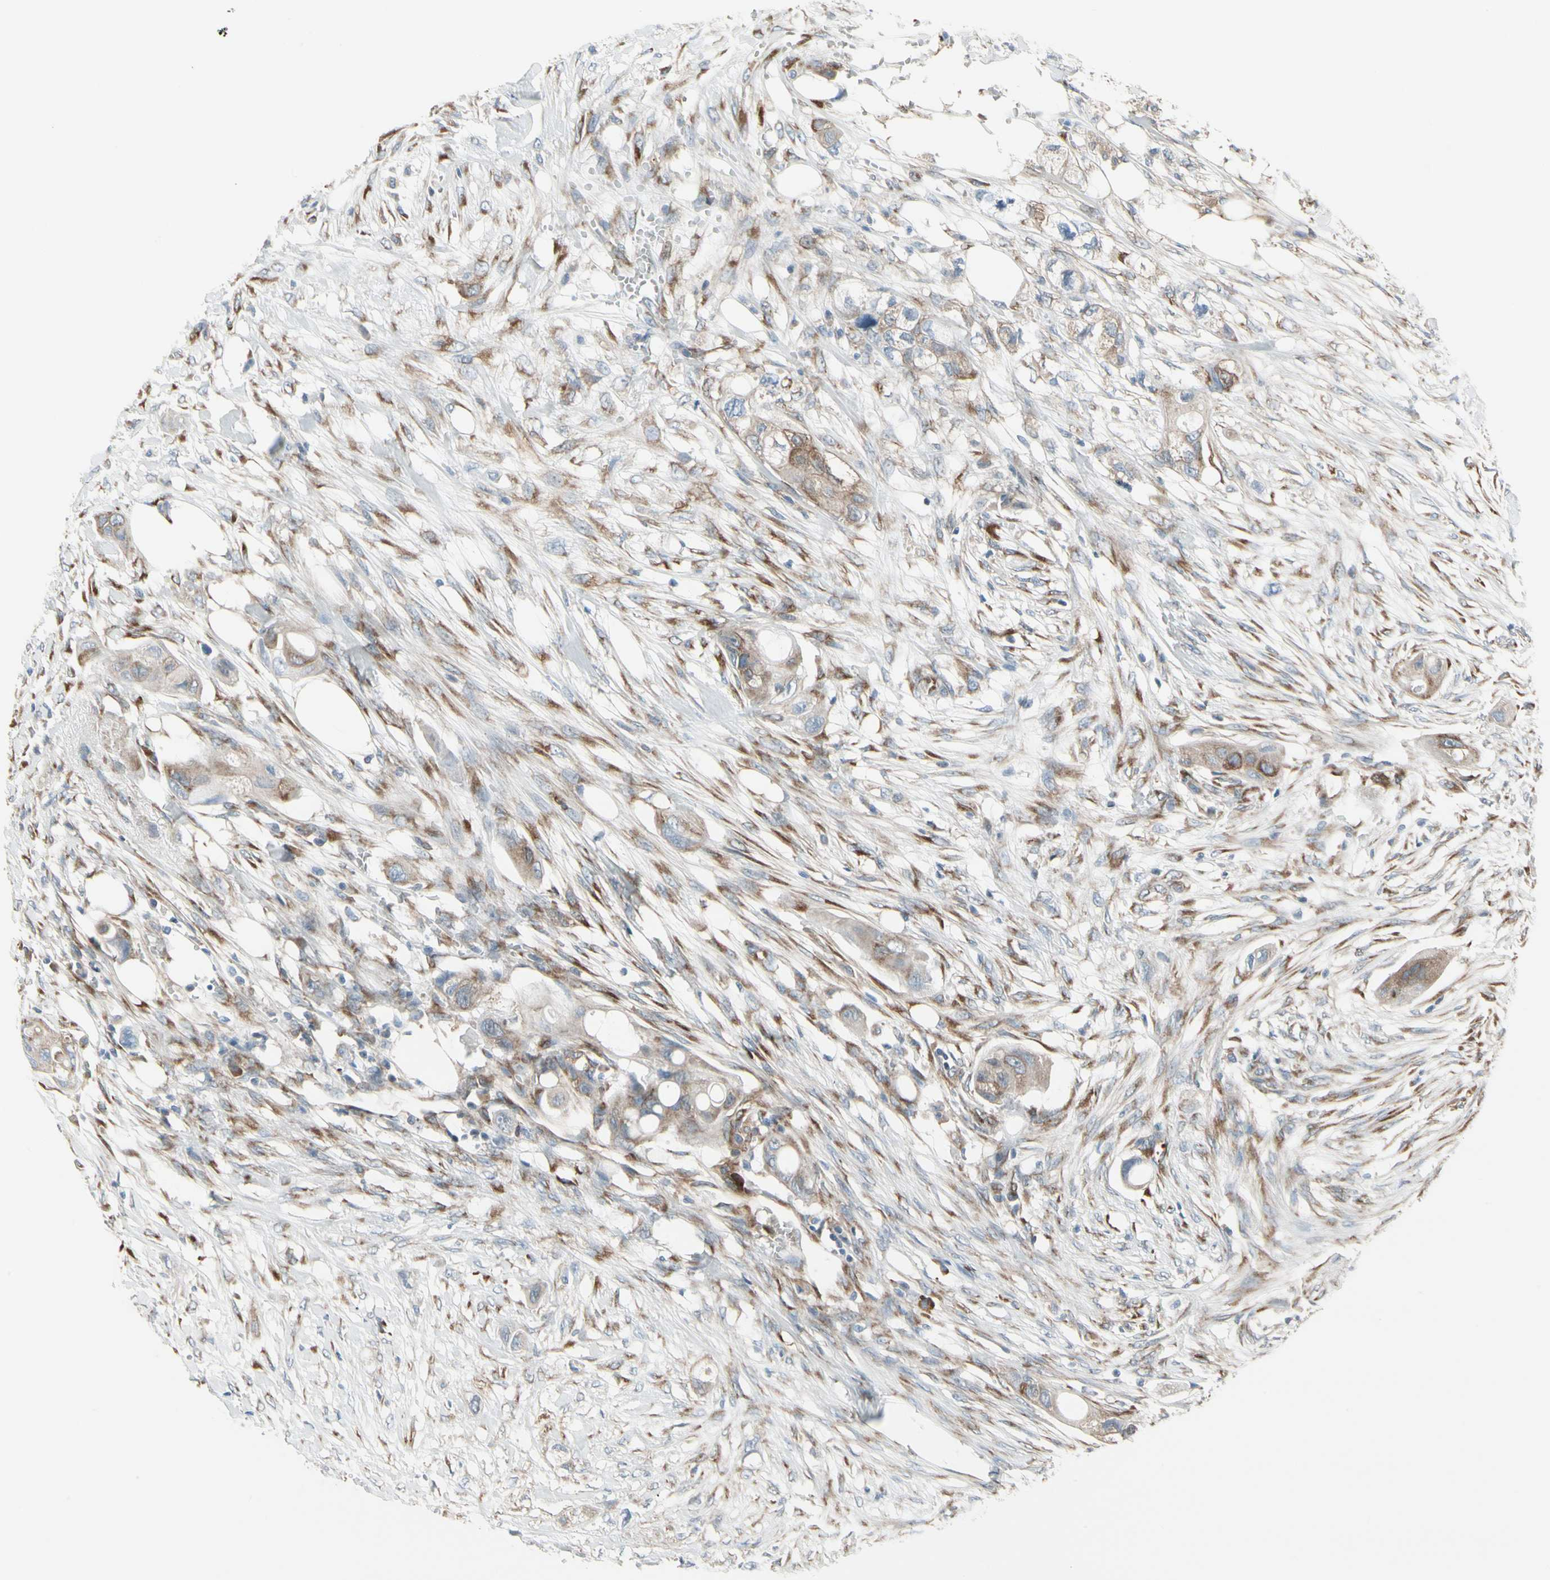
{"staining": {"intensity": "moderate", "quantity": ">75%", "location": "cytoplasmic/membranous"}, "tissue": "colorectal cancer", "cell_type": "Tumor cells", "image_type": "cancer", "snomed": [{"axis": "morphology", "description": "Adenocarcinoma, NOS"}, {"axis": "topography", "description": "Colon"}], "caption": "Adenocarcinoma (colorectal) stained with IHC displays moderate cytoplasmic/membranous expression in about >75% of tumor cells.", "gene": "FNDC3A", "patient": {"sex": "female", "age": 57}}